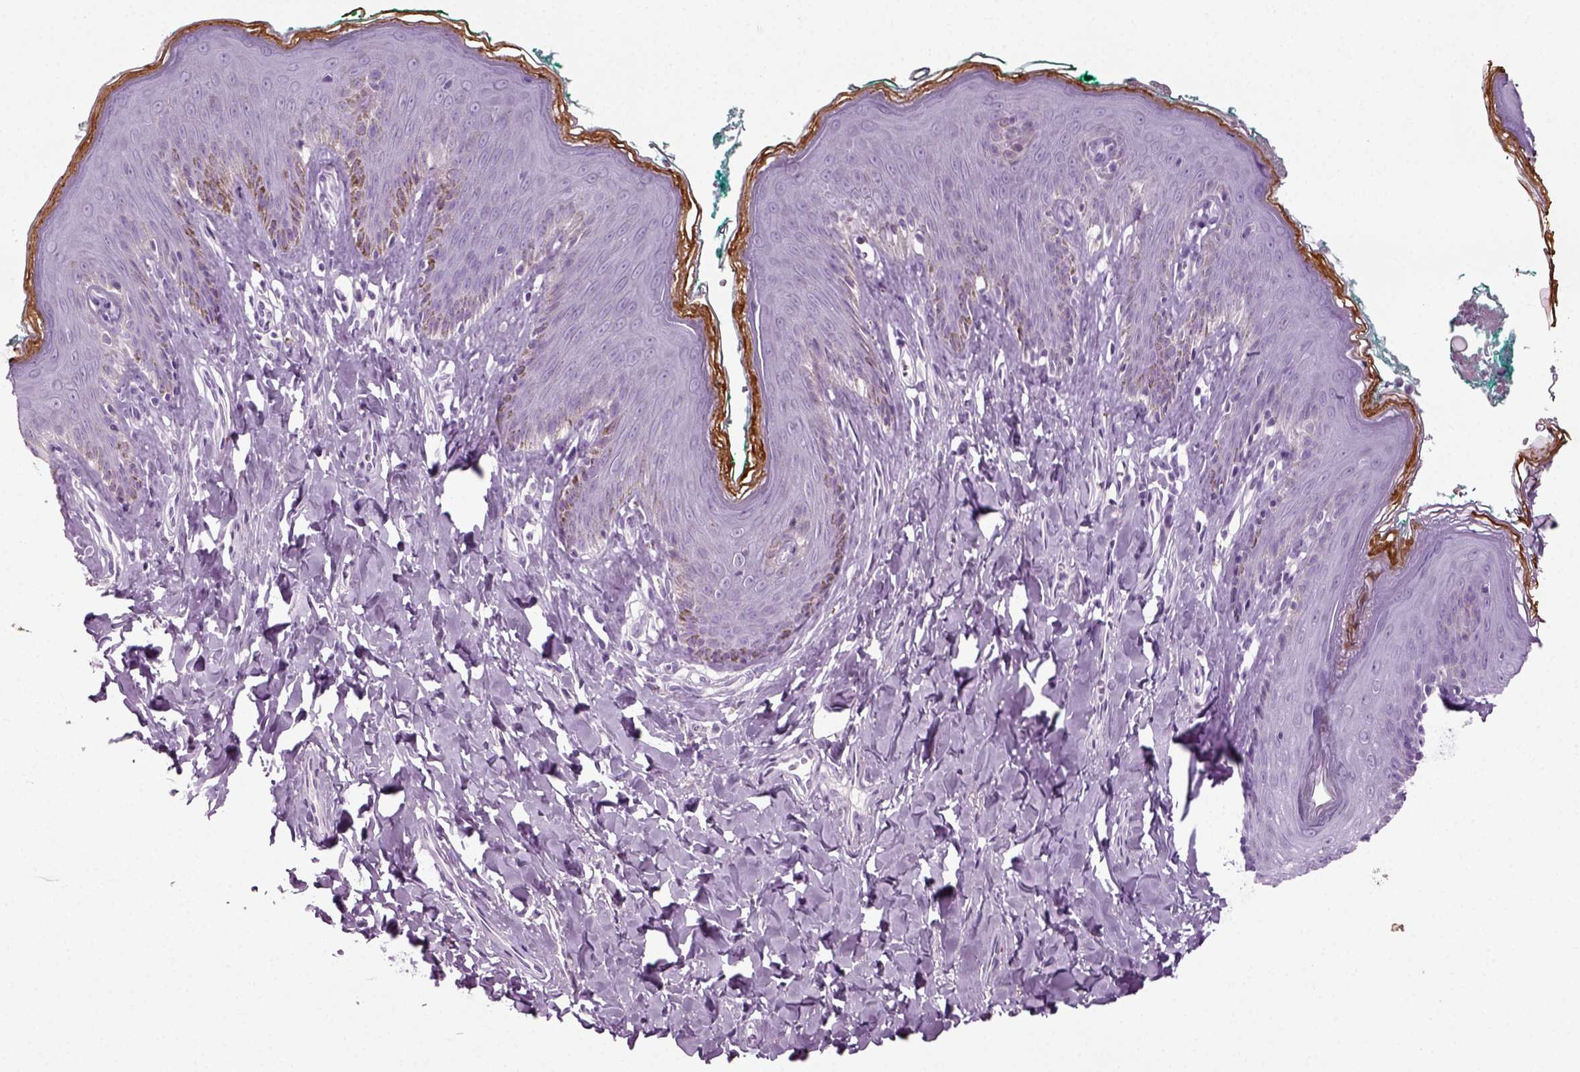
{"staining": {"intensity": "strong", "quantity": "<25%", "location": "cytoplasmic/membranous"}, "tissue": "skin", "cell_type": "Epidermal cells", "image_type": "normal", "snomed": [{"axis": "morphology", "description": "Normal tissue, NOS"}, {"axis": "topography", "description": "Vulva"}], "caption": "Brown immunohistochemical staining in unremarkable human skin displays strong cytoplasmic/membranous positivity in about <25% of epidermal cells.", "gene": "PRLH", "patient": {"sex": "female", "age": 66}}